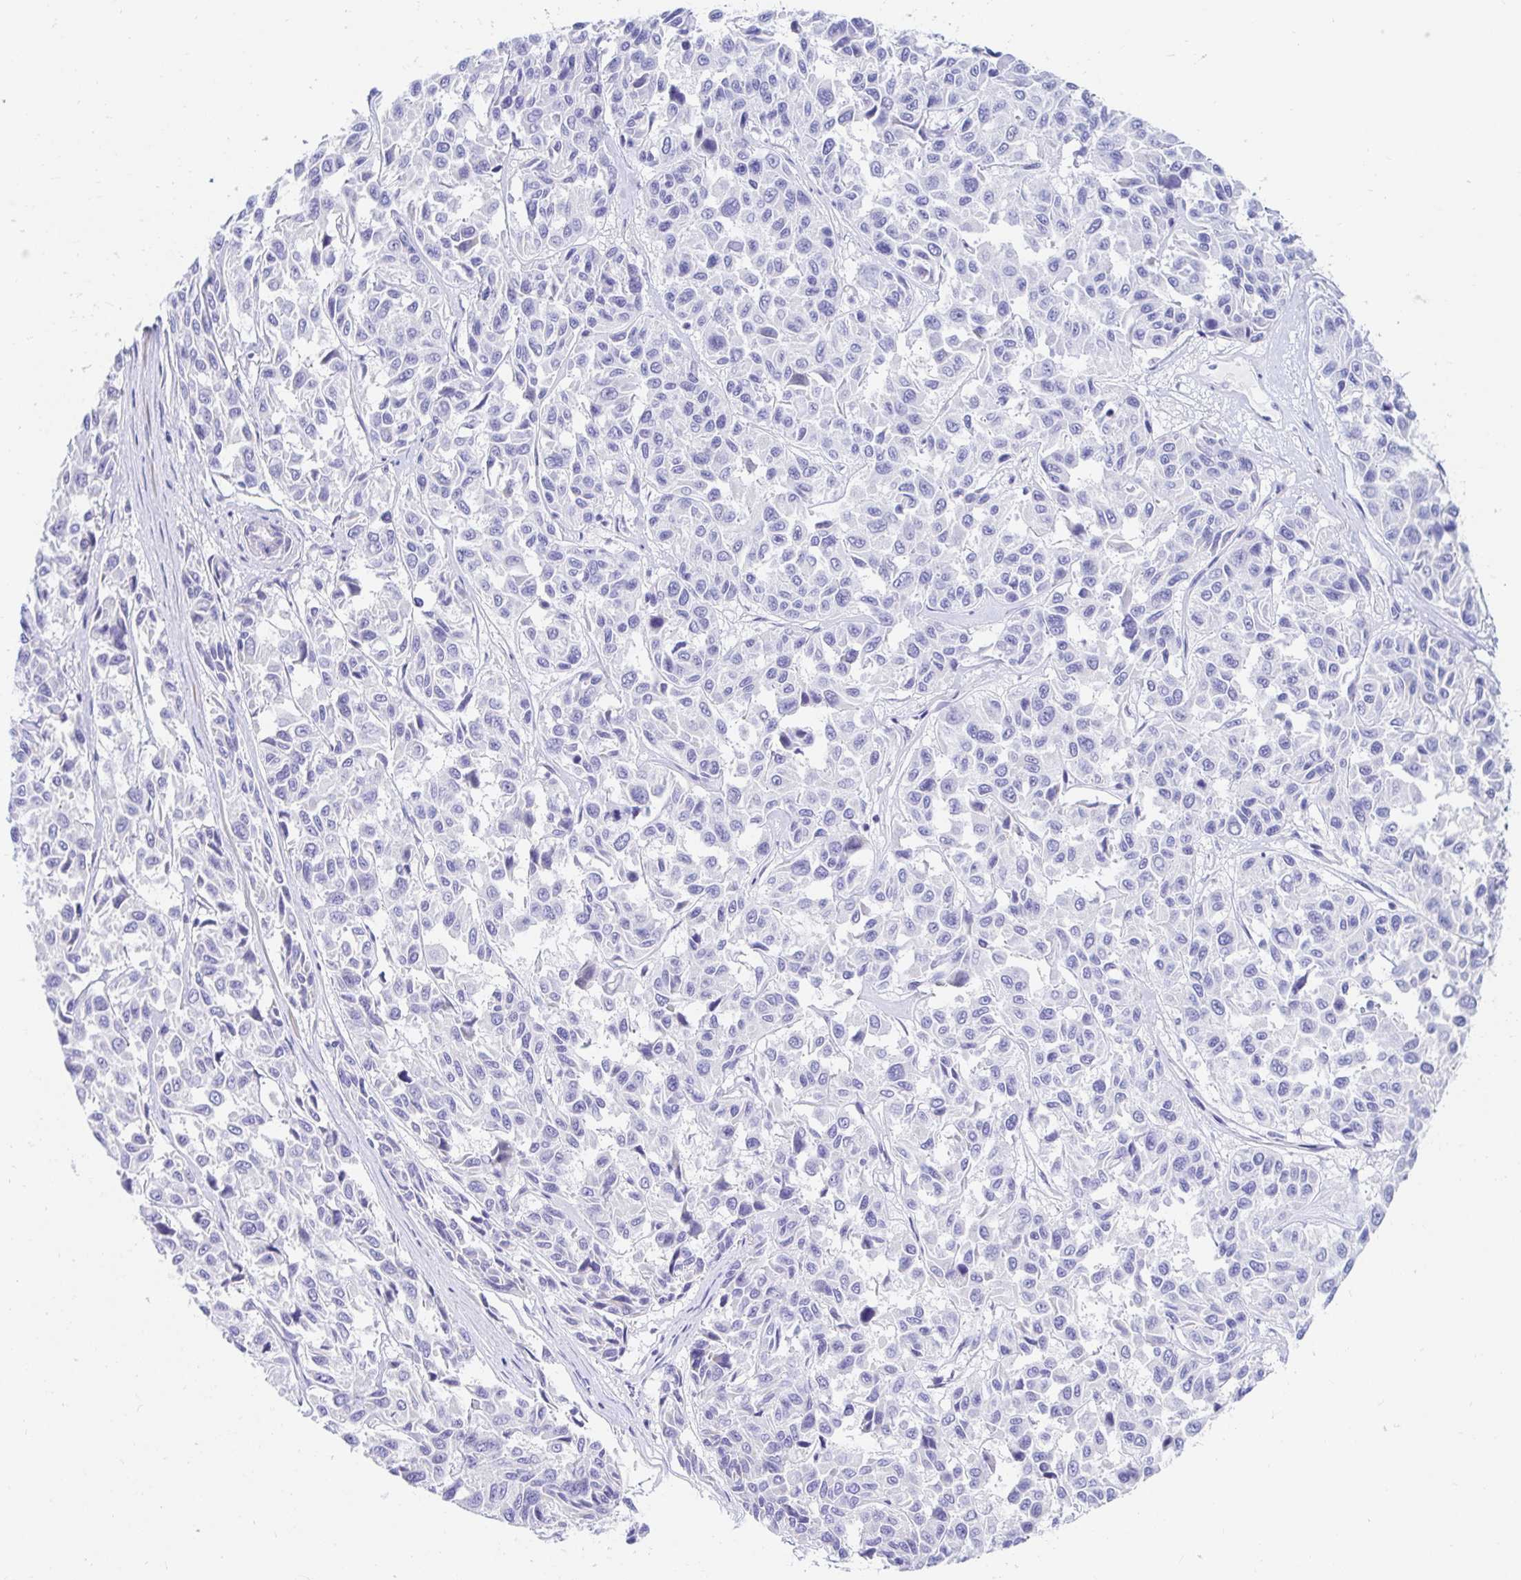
{"staining": {"intensity": "negative", "quantity": "none", "location": "none"}, "tissue": "melanoma", "cell_type": "Tumor cells", "image_type": "cancer", "snomed": [{"axis": "morphology", "description": "Malignant melanoma, NOS"}, {"axis": "topography", "description": "Skin"}], "caption": "IHC of malignant melanoma demonstrates no expression in tumor cells. The staining was performed using DAB (3,3'-diaminobenzidine) to visualize the protein expression in brown, while the nuclei were stained in blue with hematoxylin (Magnification: 20x).", "gene": "PPP1R1B", "patient": {"sex": "female", "age": 66}}